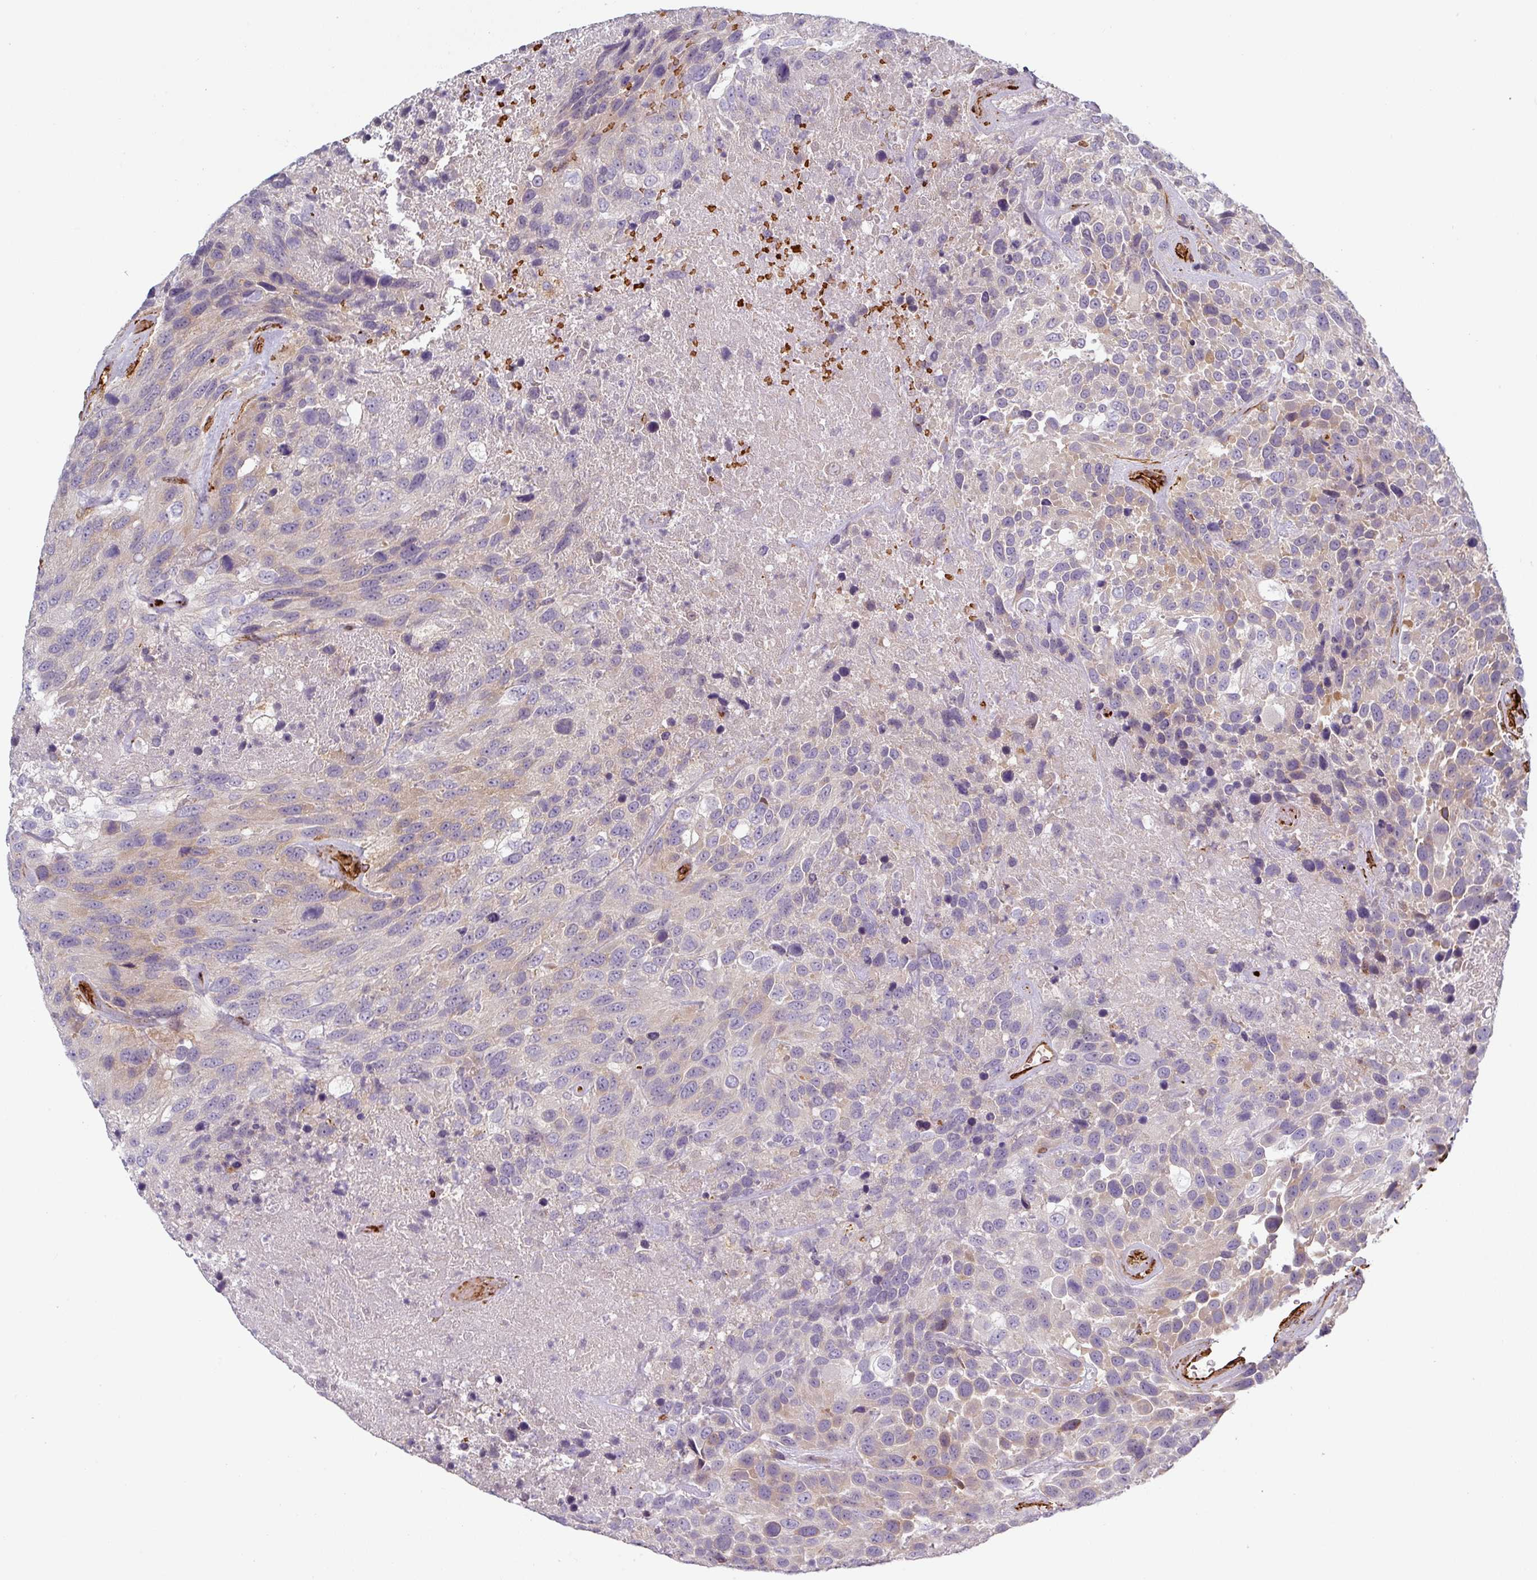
{"staining": {"intensity": "negative", "quantity": "none", "location": "none"}, "tissue": "urothelial cancer", "cell_type": "Tumor cells", "image_type": "cancer", "snomed": [{"axis": "morphology", "description": "Urothelial carcinoma, High grade"}, {"axis": "topography", "description": "Urinary bladder"}], "caption": "Tumor cells show no significant expression in urothelial carcinoma (high-grade).", "gene": "PRODH2", "patient": {"sex": "female", "age": 70}}